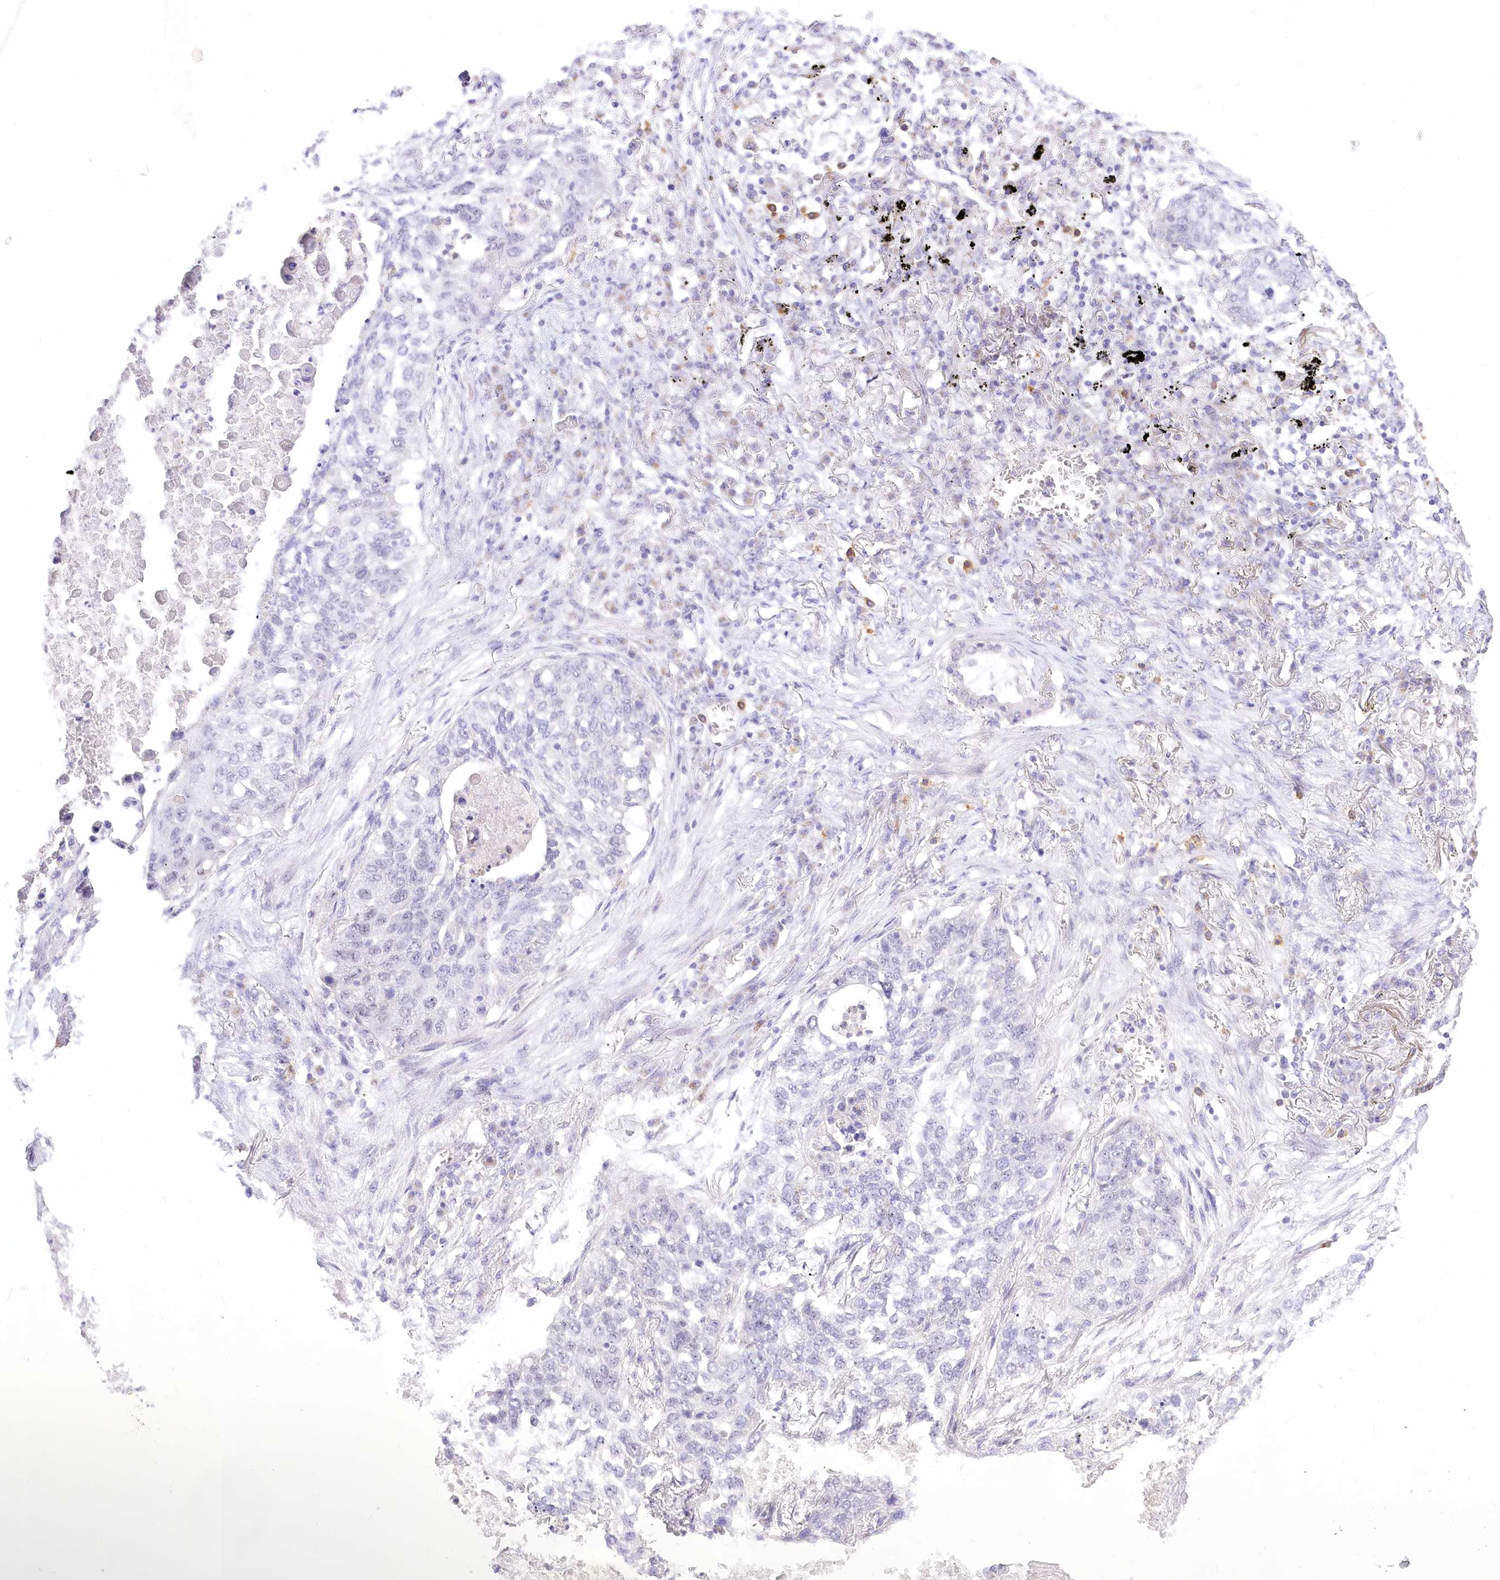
{"staining": {"intensity": "negative", "quantity": "none", "location": "none"}, "tissue": "lung cancer", "cell_type": "Tumor cells", "image_type": "cancer", "snomed": [{"axis": "morphology", "description": "Squamous cell carcinoma, NOS"}, {"axis": "topography", "description": "Lung"}], "caption": "This is an immunohistochemistry image of human lung squamous cell carcinoma. There is no positivity in tumor cells.", "gene": "BEND7", "patient": {"sex": "female", "age": 63}}